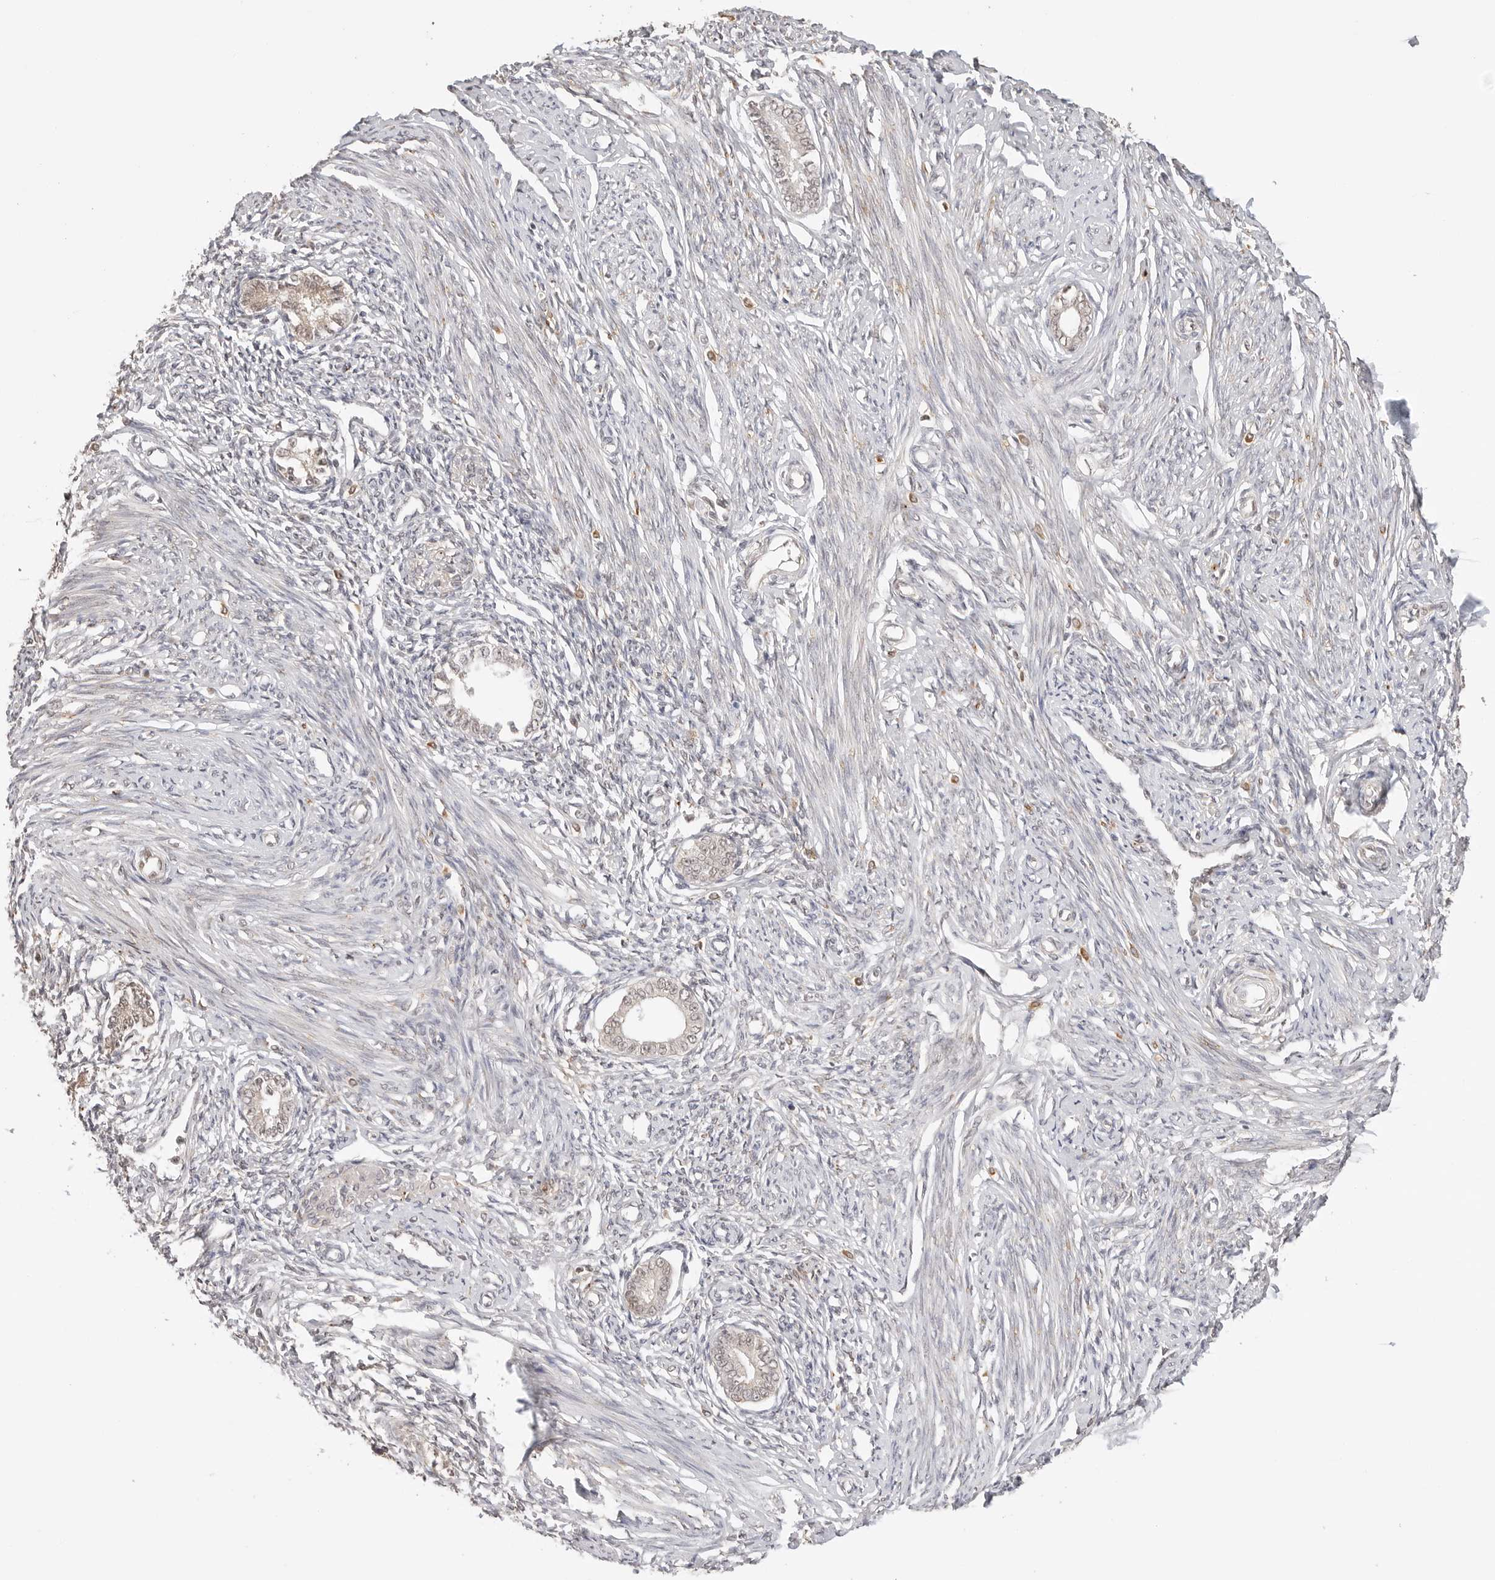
{"staining": {"intensity": "negative", "quantity": "none", "location": "none"}, "tissue": "endometrium", "cell_type": "Cells in endometrial stroma", "image_type": "normal", "snomed": [{"axis": "morphology", "description": "Normal tissue, NOS"}, {"axis": "topography", "description": "Endometrium"}], "caption": "IHC micrograph of benign human endometrium stained for a protein (brown), which demonstrates no staining in cells in endometrial stroma.", "gene": "GPR34", "patient": {"sex": "female", "age": 56}}